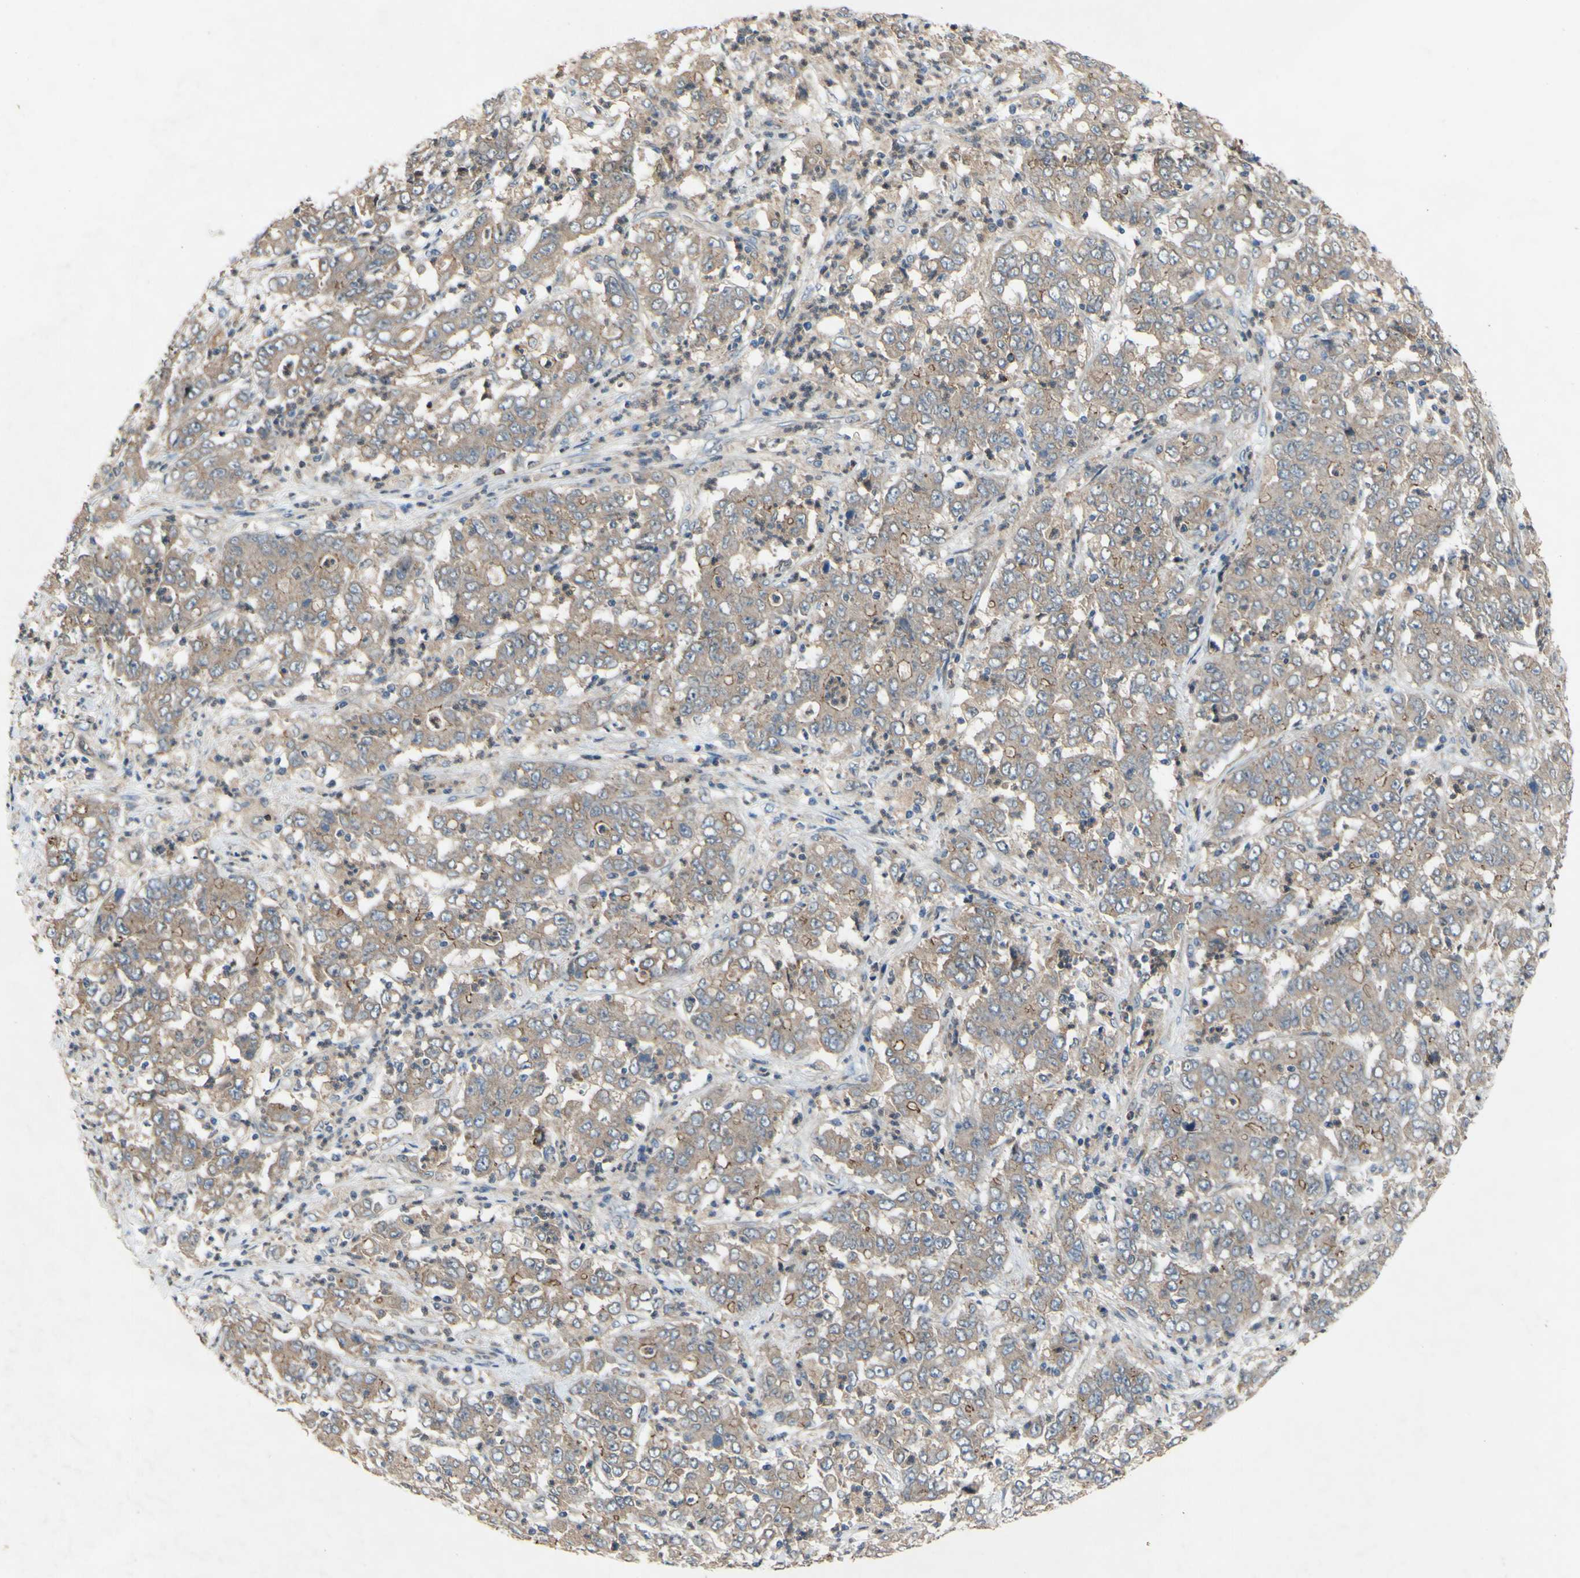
{"staining": {"intensity": "weak", "quantity": ">75%", "location": "cytoplasmic/membranous"}, "tissue": "stomach cancer", "cell_type": "Tumor cells", "image_type": "cancer", "snomed": [{"axis": "morphology", "description": "Adenocarcinoma, NOS"}, {"axis": "topography", "description": "Stomach, lower"}], "caption": "Immunohistochemical staining of adenocarcinoma (stomach) demonstrates weak cytoplasmic/membranous protein staining in approximately >75% of tumor cells. (DAB IHC, brown staining for protein, blue staining for nuclei).", "gene": "PDGFB", "patient": {"sex": "female", "age": 71}}